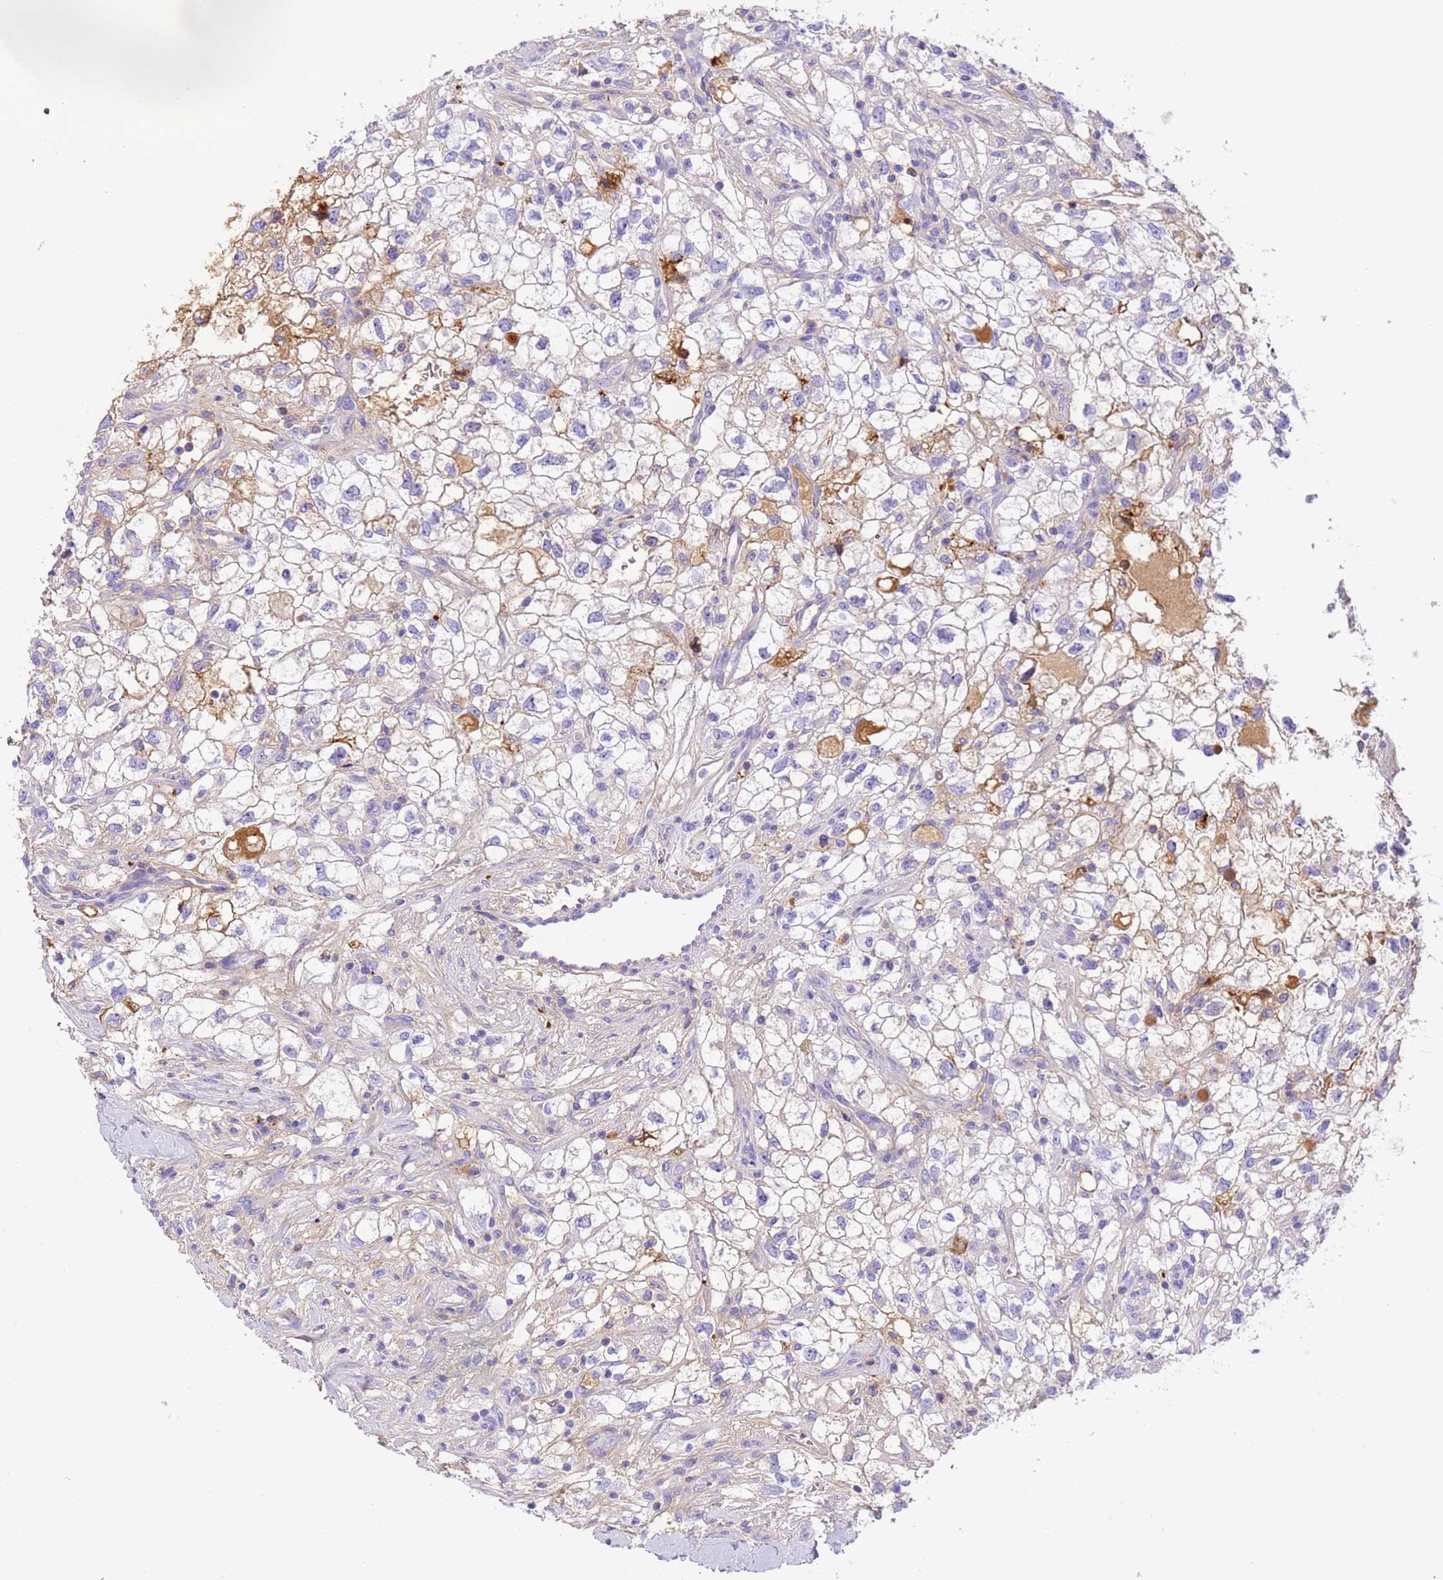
{"staining": {"intensity": "moderate", "quantity": "<25%", "location": "cytoplasmic/membranous"}, "tissue": "renal cancer", "cell_type": "Tumor cells", "image_type": "cancer", "snomed": [{"axis": "morphology", "description": "Adenocarcinoma, NOS"}, {"axis": "topography", "description": "Kidney"}], "caption": "Immunohistochemical staining of adenocarcinoma (renal) shows low levels of moderate cytoplasmic/membranous positivity in approximately <25% of tumor cells.", "gene": "CFHR2", "patient": {"sex": "male", "age": 59}}